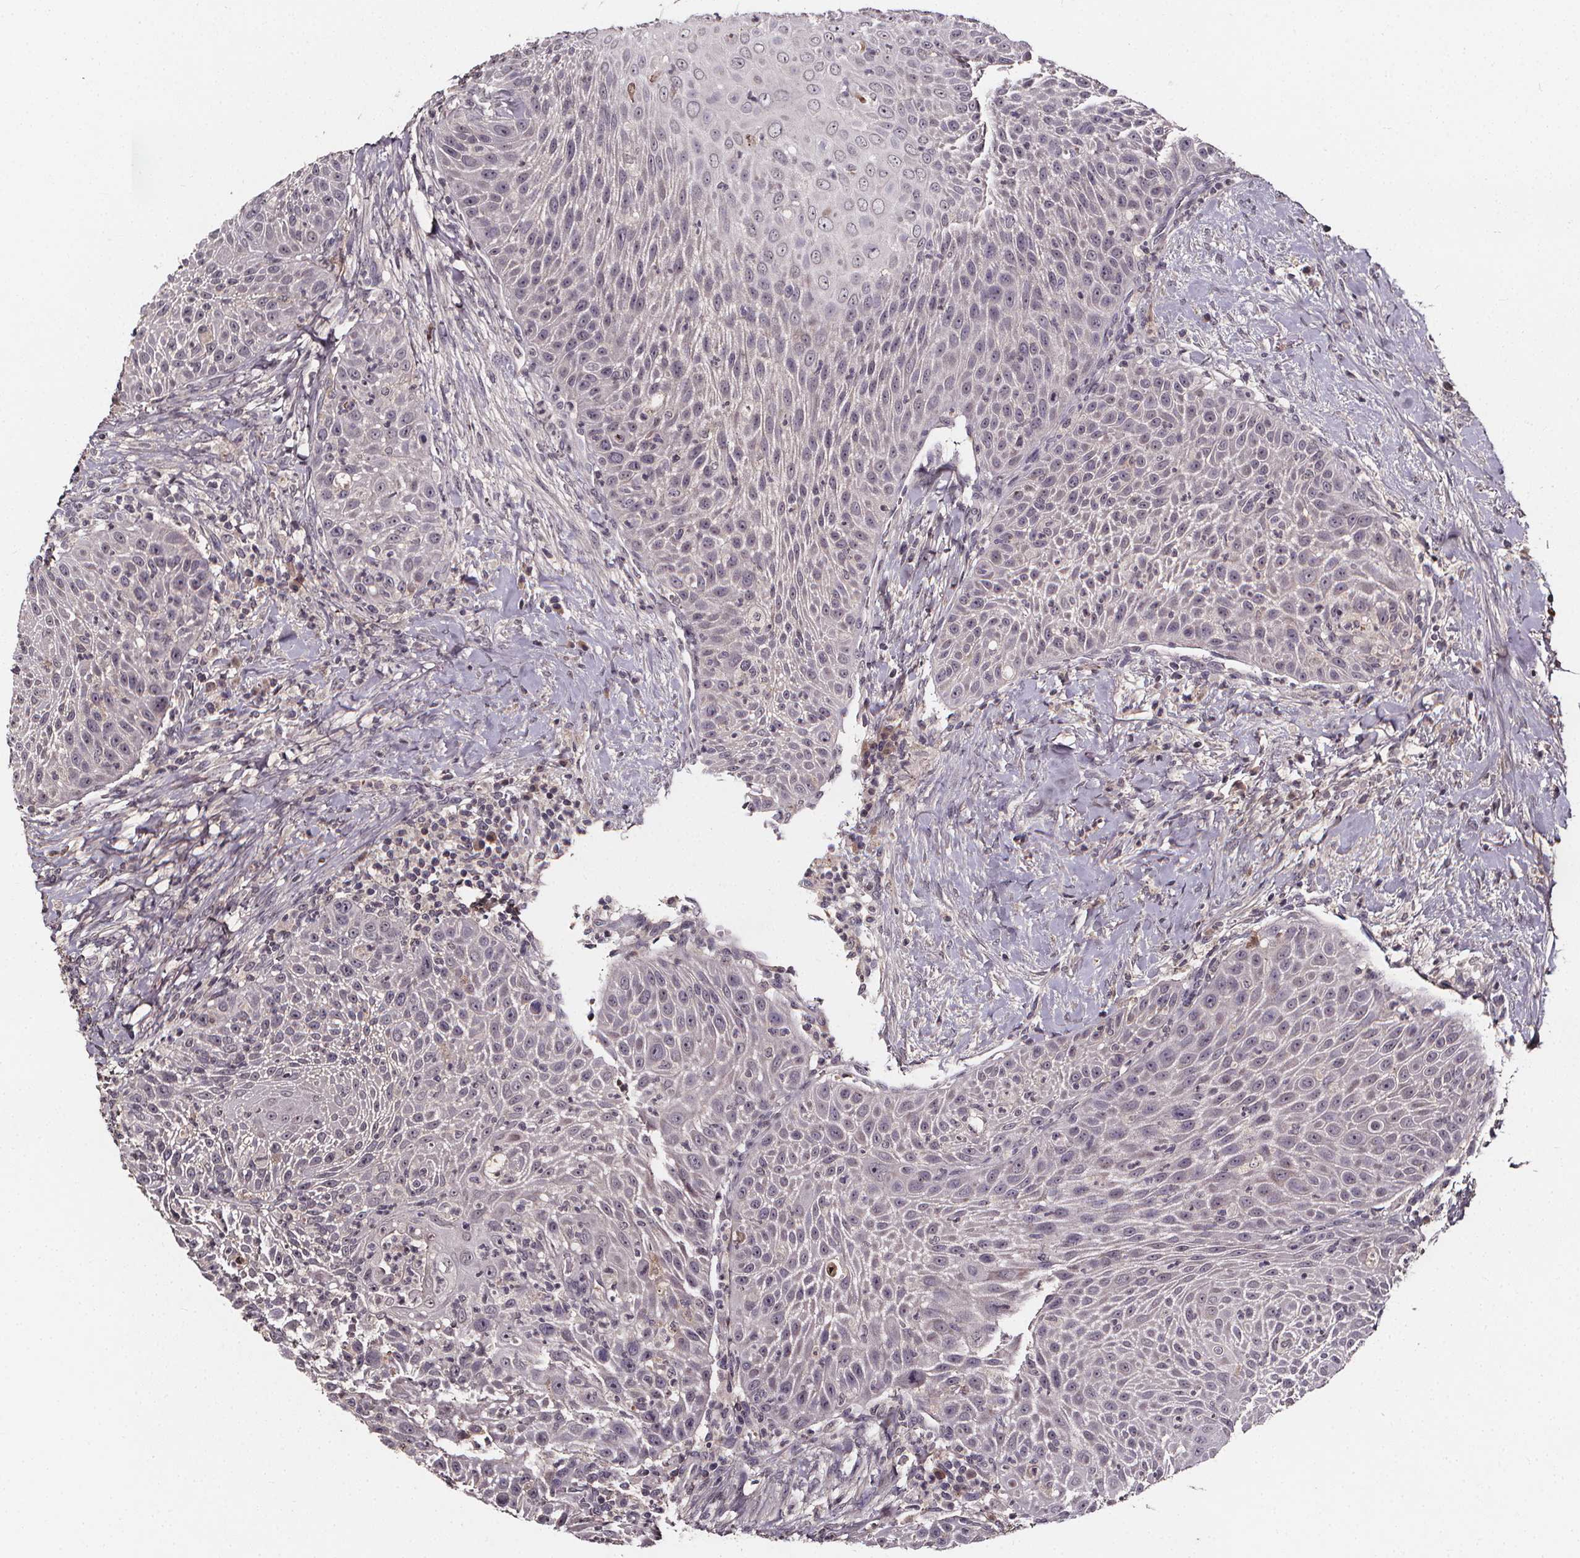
{"staining": {"intensity": "negative", "quantity": "none", "location": "none"}, "tissue": "head and neck cancer", "cell_type": "Tumor cells", "image_type": "cancer", "snomed": [{"axis": "morphology", "description": "Squamous cell carcinoma, NOS"}, {"axis": "topography", "description": "Head-Neck"}], "caption": "Protein analysis of head and neck squamous cell carcinoma displays no significant staining in tumor cells.", "gene": "SPAG8", "patient": {"sex": "male", "age": 69}}